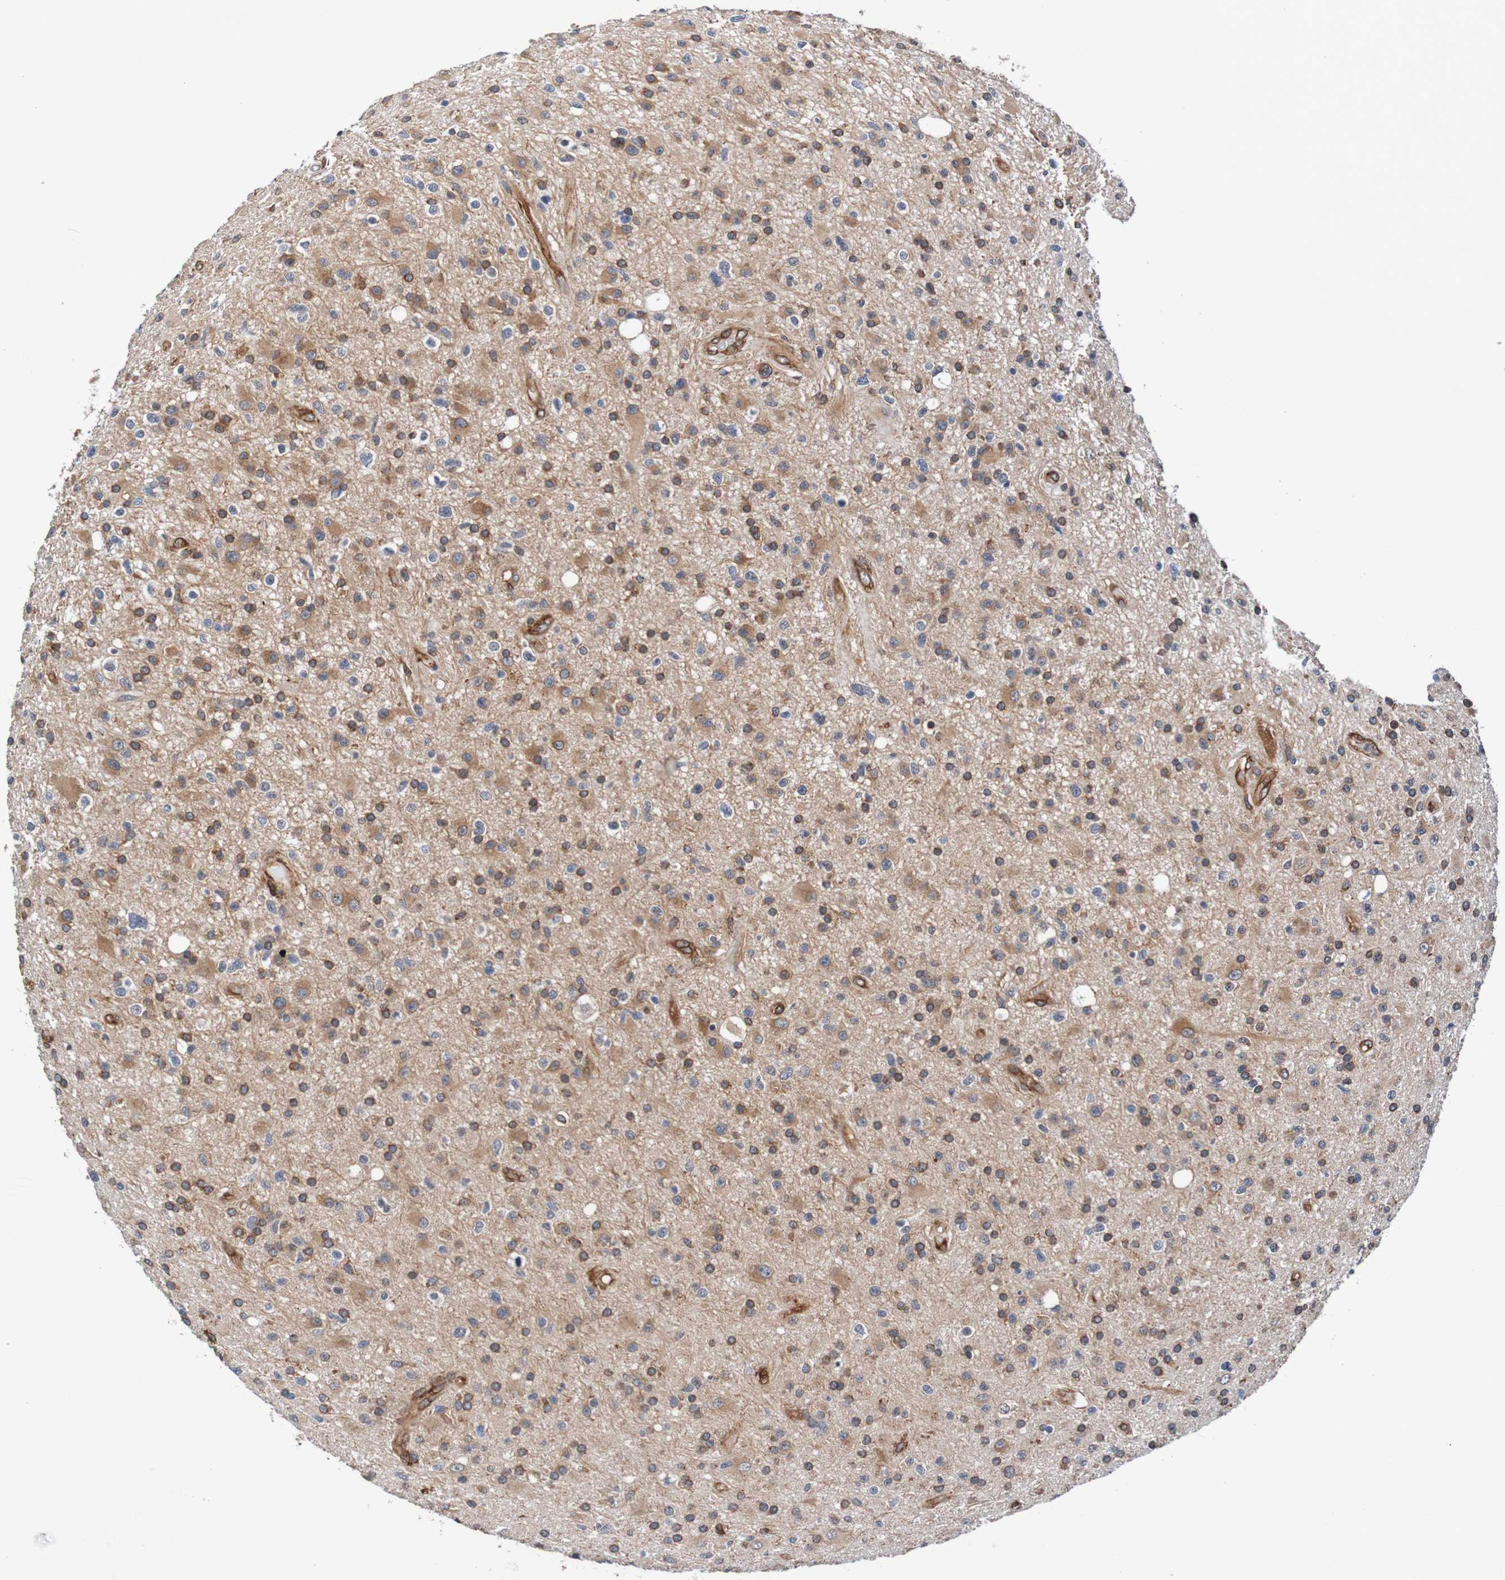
{"staining": {"intensity": "moderate", "quantity": "25%-75%", "location": "cytoplasmic/membranous"}, "tissue": "glioma", "cell_type": "Tumor cells", "image_type": "cancer", "snomed": [{"axis": "morphology", "description": "Glioma, malignant, High grade"}, {"axis": "topography", "description": "Brain"}], "caption": "About 25%-75% of tumor cells in glioma demonstrate moderate cytoplasmic/membranous protein staining as visualized by brown immunohistochemical staining.", "gene": "TMEM109", "patient": {"sex": "male", "age": 33}}